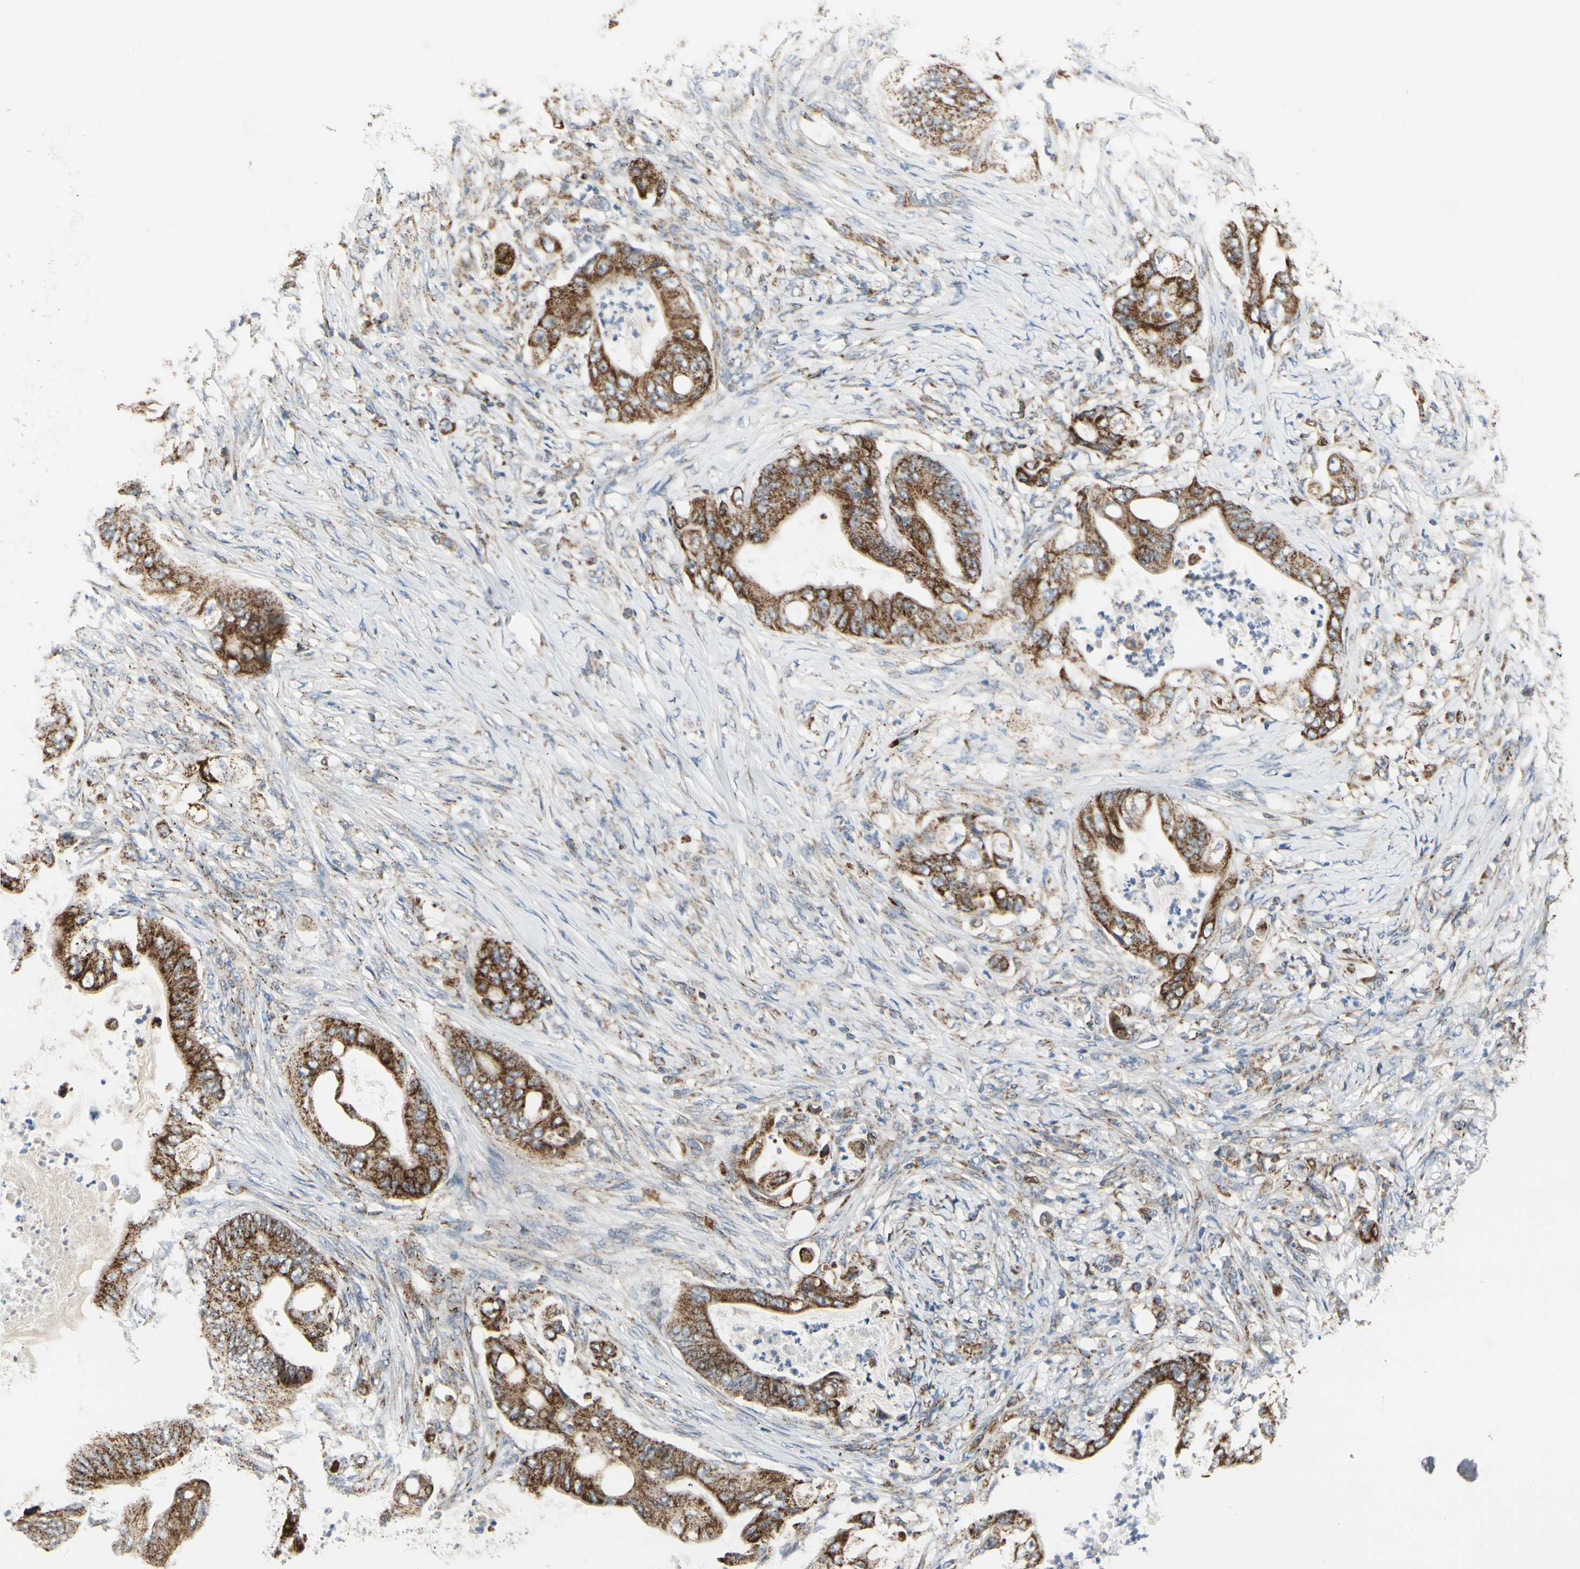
{"staining": {"intensity": "strong", "quantity": ">75%", "location": "cytoplasmic/membranous"}, "tissue": "stomach cancer", "cell_type": "Tumor cells", "image_type": "cancer", "snomed": [{"axis": "morphology", "description": "Adenocarcinoma, NOS"}, {"axis": "topography", "description": "Stomach"}], "caption": "Stomach cancer (adenocarcinoma) stained with a protein marker reveals strong staining in tumor cells.", "gene": "ANKS6", "patient": {"sex": "female", "age": 73}}